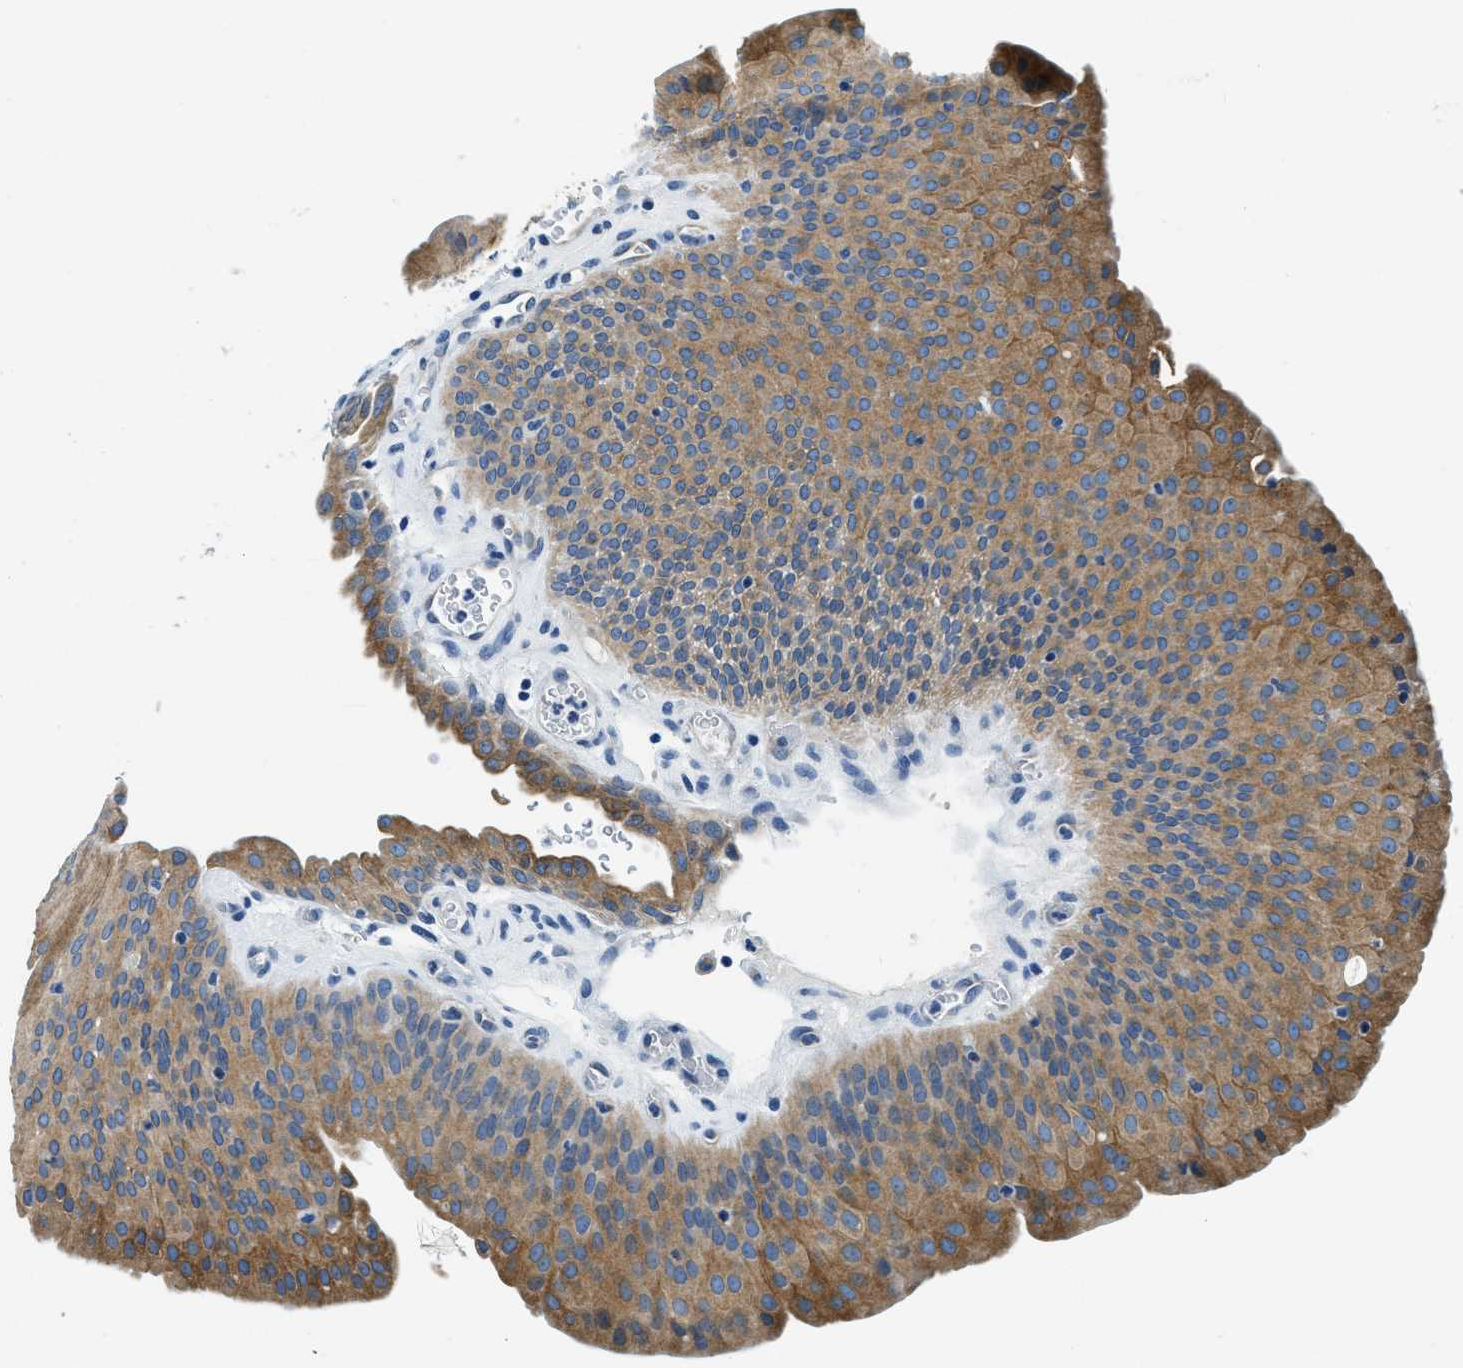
{"staining": {"intensity": "moderate", "quantity": ">75%", "location": "cytoplasmic/membranous"}, "tissue": "urothelial cancer", "cell_type": "Tumor cells", "image_type": "cancer", "snomed": [{"axis": "morphology", "description": "Urothelial carcinoma, Low grade"}, {"axis": "morphology", "description": "Urothelial carcinoma, High grade"}, {"axis": "topography", "description": "Urinary bladder"}], "caption": "IHC (DAB (3,3'-diaminobenzidine)) staining of human urothelial cancer exhibits moderate cytoplasmic/membranous protein staining in approximately >75% of tumor cells.", "gene": "UBAC2", "patient": {"sex": "male", "age": 35}}